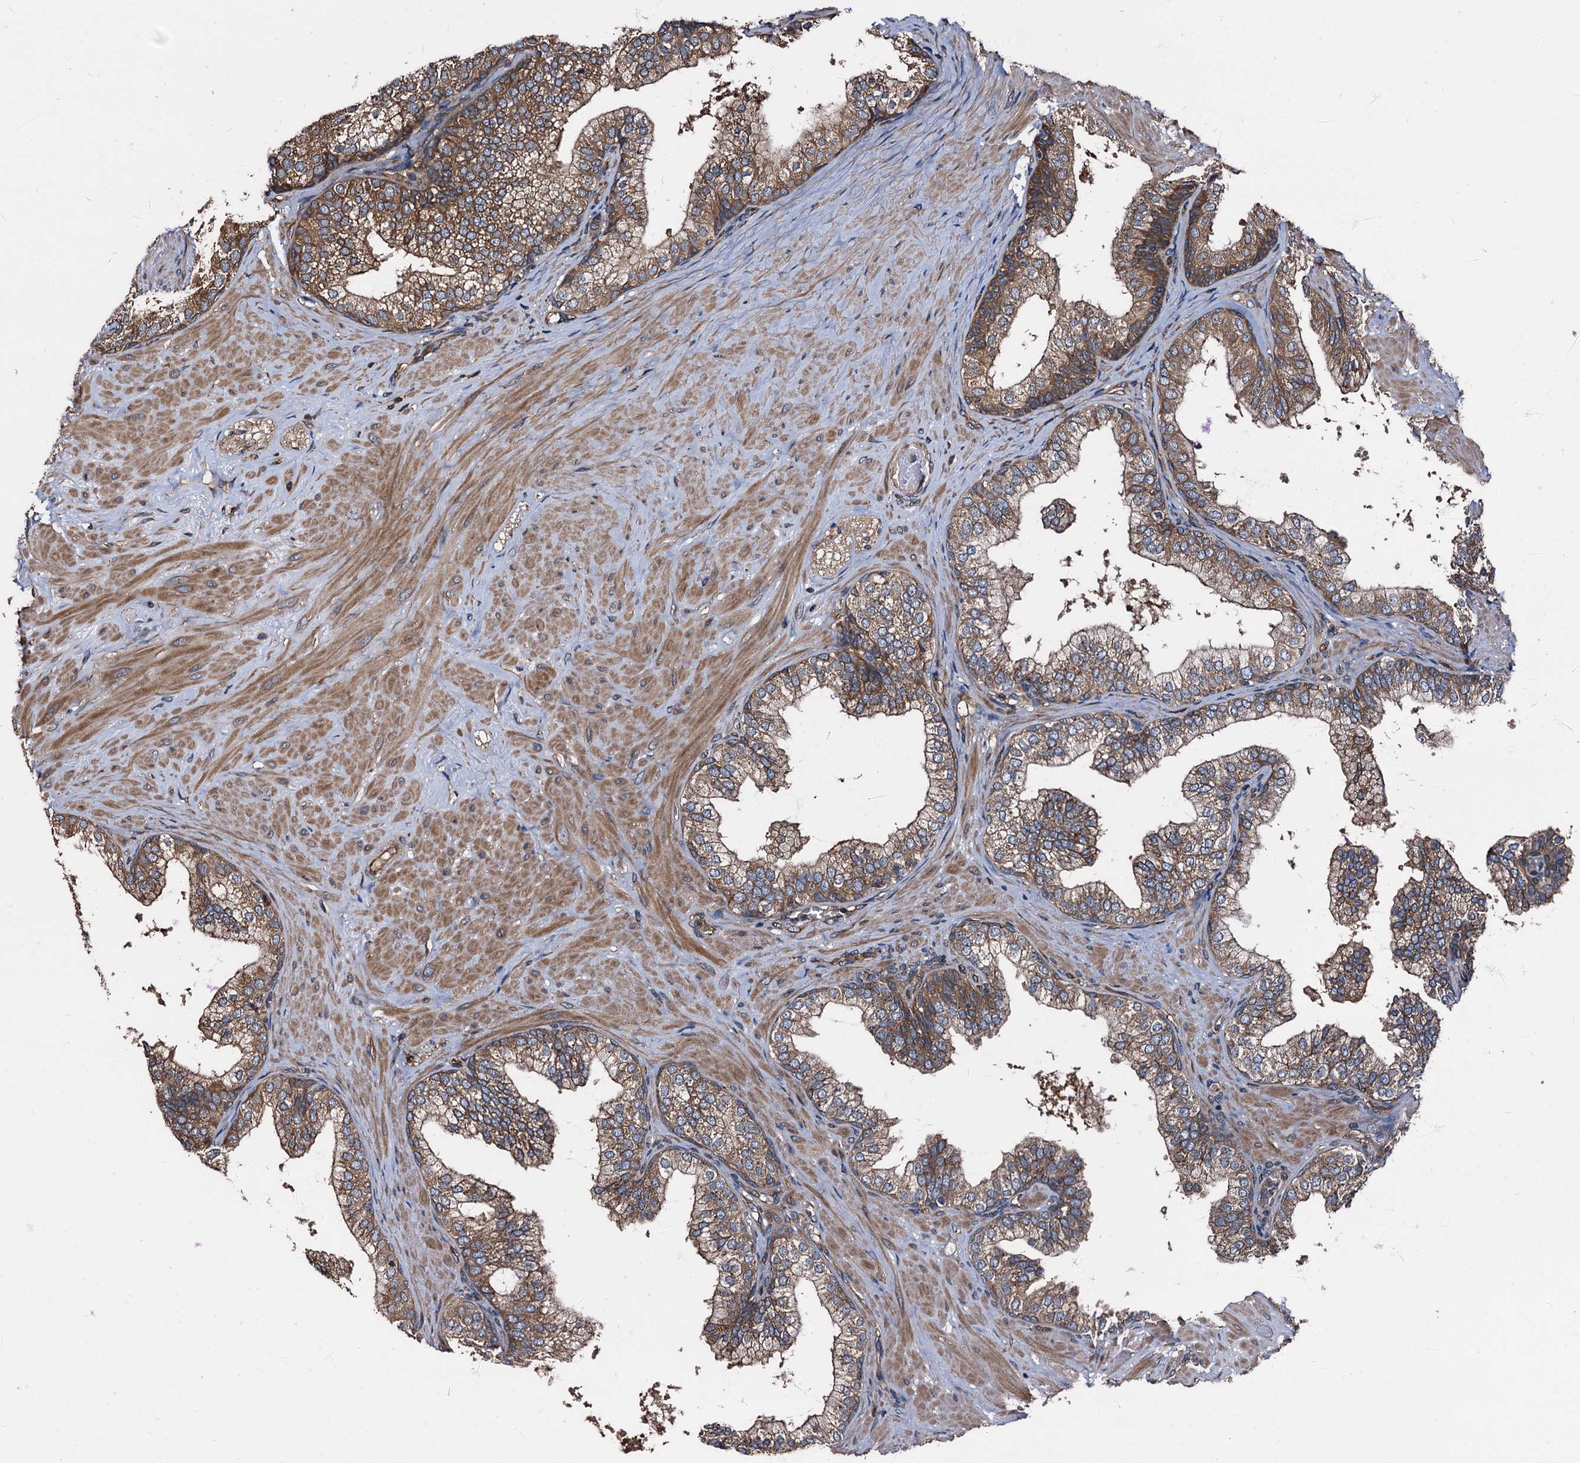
{"staining": {"intensity": "moderate", "quantity": ">75%", "location": "cytoplasmic/membranous"}, "tissue": "prostate", "cell_type": "Glandular cells", "image_type": "normal", "snomed": [{"axis": "morphology", "description": "Normal tissue, NOS"}, {"axis": "topography", "description": "Prostate"}], "caption": "Prostate stained with immunohistochemistry demonstrates moderate cytoplasmic/membranous staining in about >75% of glandular cells. (DAB (3,3'-diaminobenzidine) IHC, brown staining for protein, blue staining for nuclei).", "gene": "PEX5", "patient": {"sex": "male", "age": 60}}